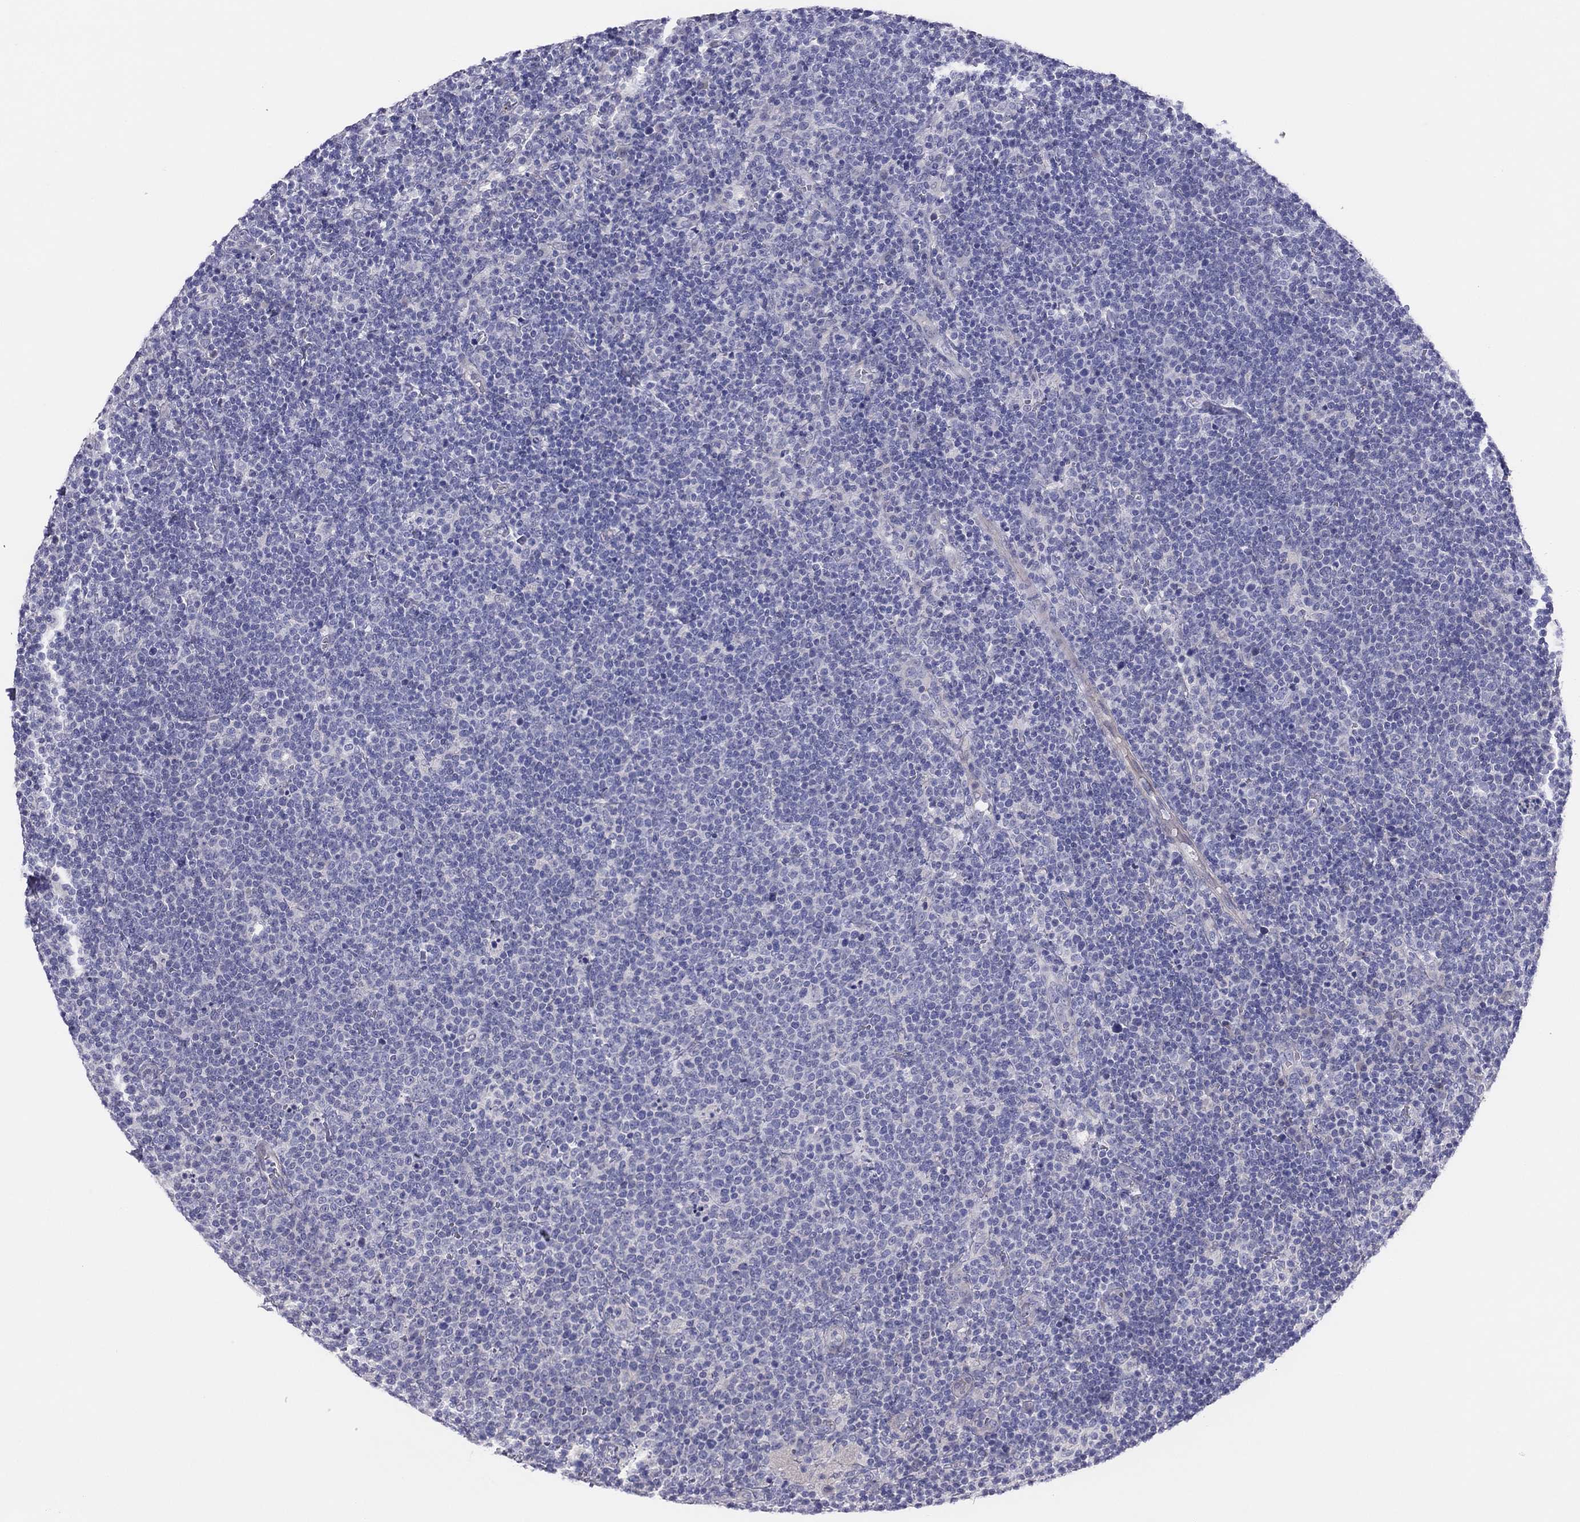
{"staining": {"intensity": "negative", "quantity": "none", "location": "none"}, "tissue": "lymphoma", "cell_type": "Tumor cells", "image_type": "cancer", "snomed": [{"axis": "morphology", "description": "Malignant lymphoma, non-Hodgkin's type, High grade"}, {"axis": "topography", "description": "Lymph node"}], "caption": "Immunohistochemistry (IHC) of human malignant lymphoma, non-Hodgkin's type (high-grade) demonstrates no positivity in tumor cells.", "gene": "MGAT4C", "patient": {"sex": "male", "age": 61}}